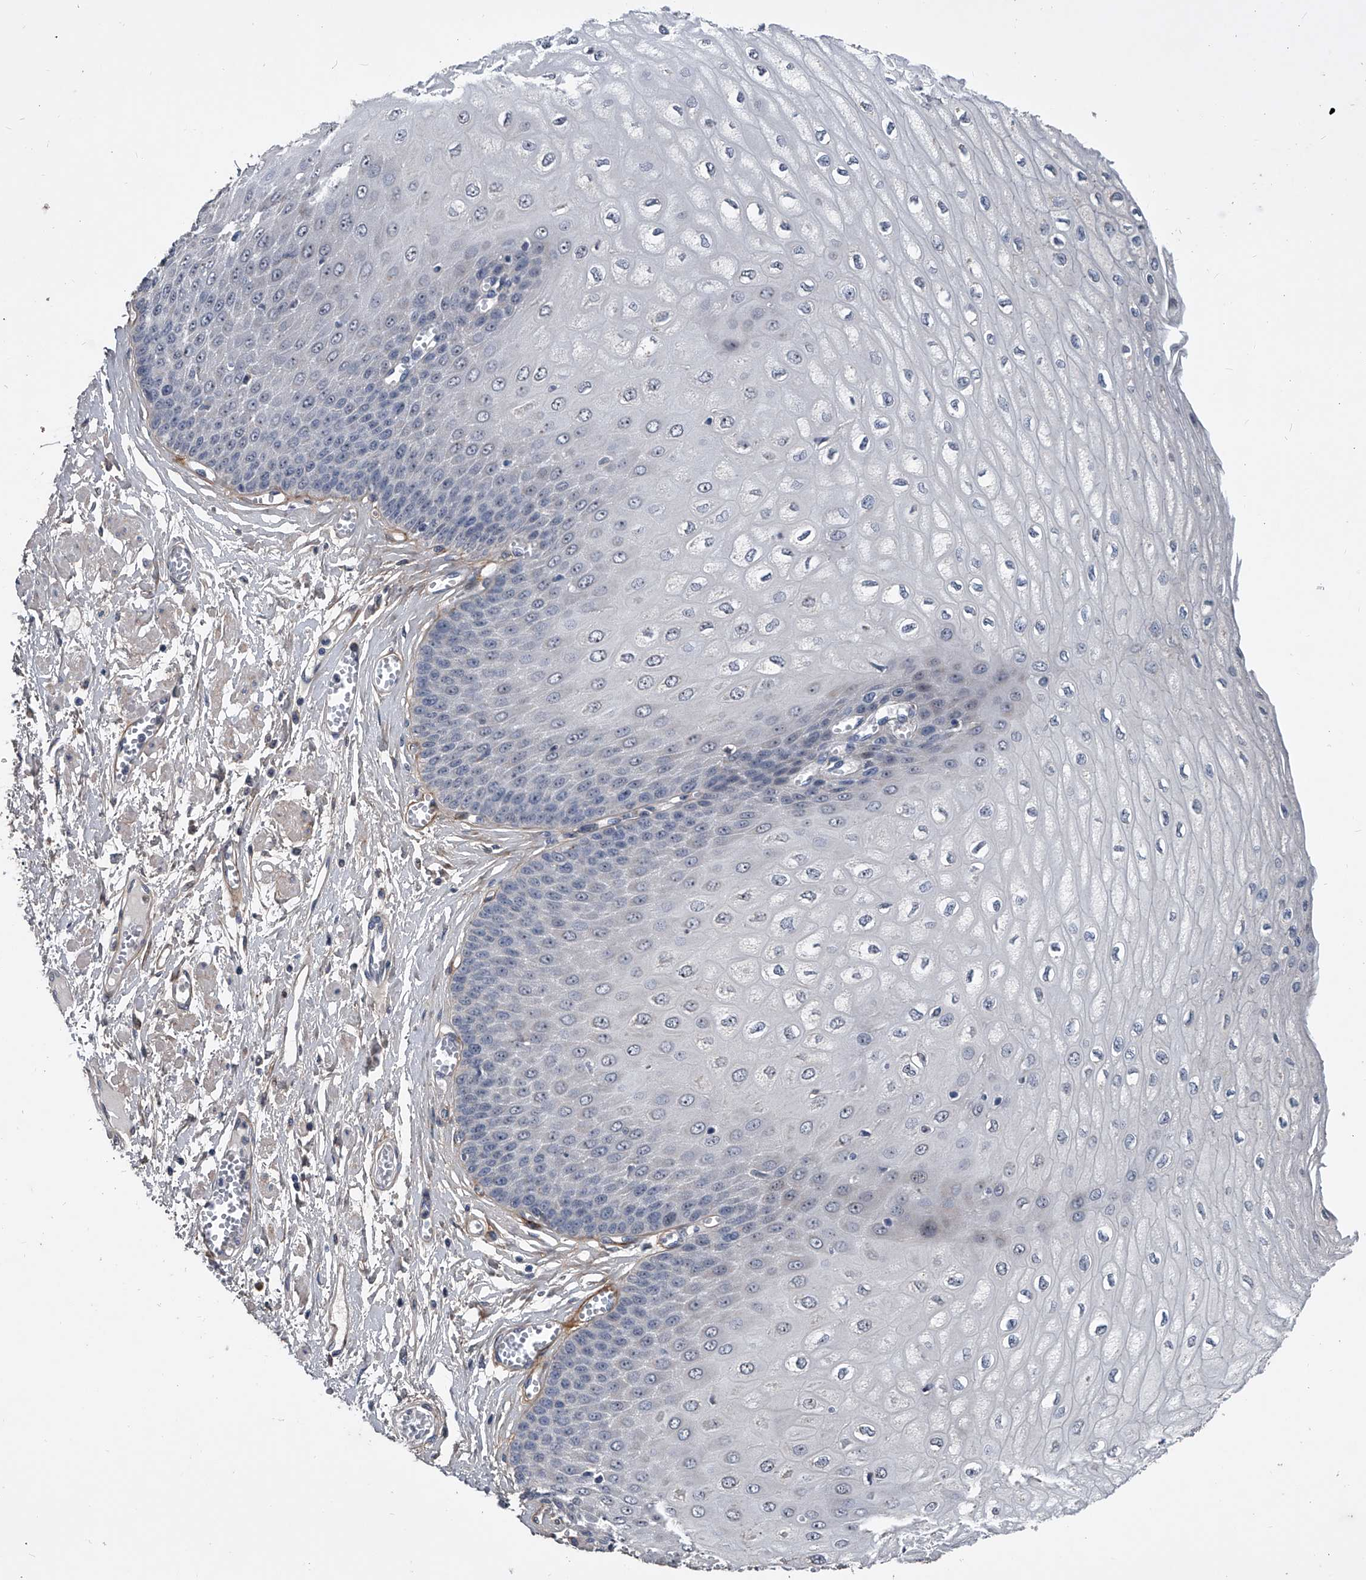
{"staining": {"intensity": "negative", "quantity": "none", "location": "none"}, "tissue": "esophagus", "cell_type": "Squamous epithelial cells", "image_type": "normal", "snomed": [{"axis": "morphology", "description": "Normal tissue, NOS"}, {"axis": "topography", "description": "Esophagus"}], "caption": "IHC photomicrograph of normal esophagus: human esophagus stained with DAB (3,3'-diaminobenzidine) demonstrates no significant protein positivity in squamous epithelial cells. (DAB (3,3'-diaminobenzidine) IHC visualized using brightfield microscopy, high magnification).", "gene": "PHACTR1", "patient": {"sex": "male", "age": 60}}